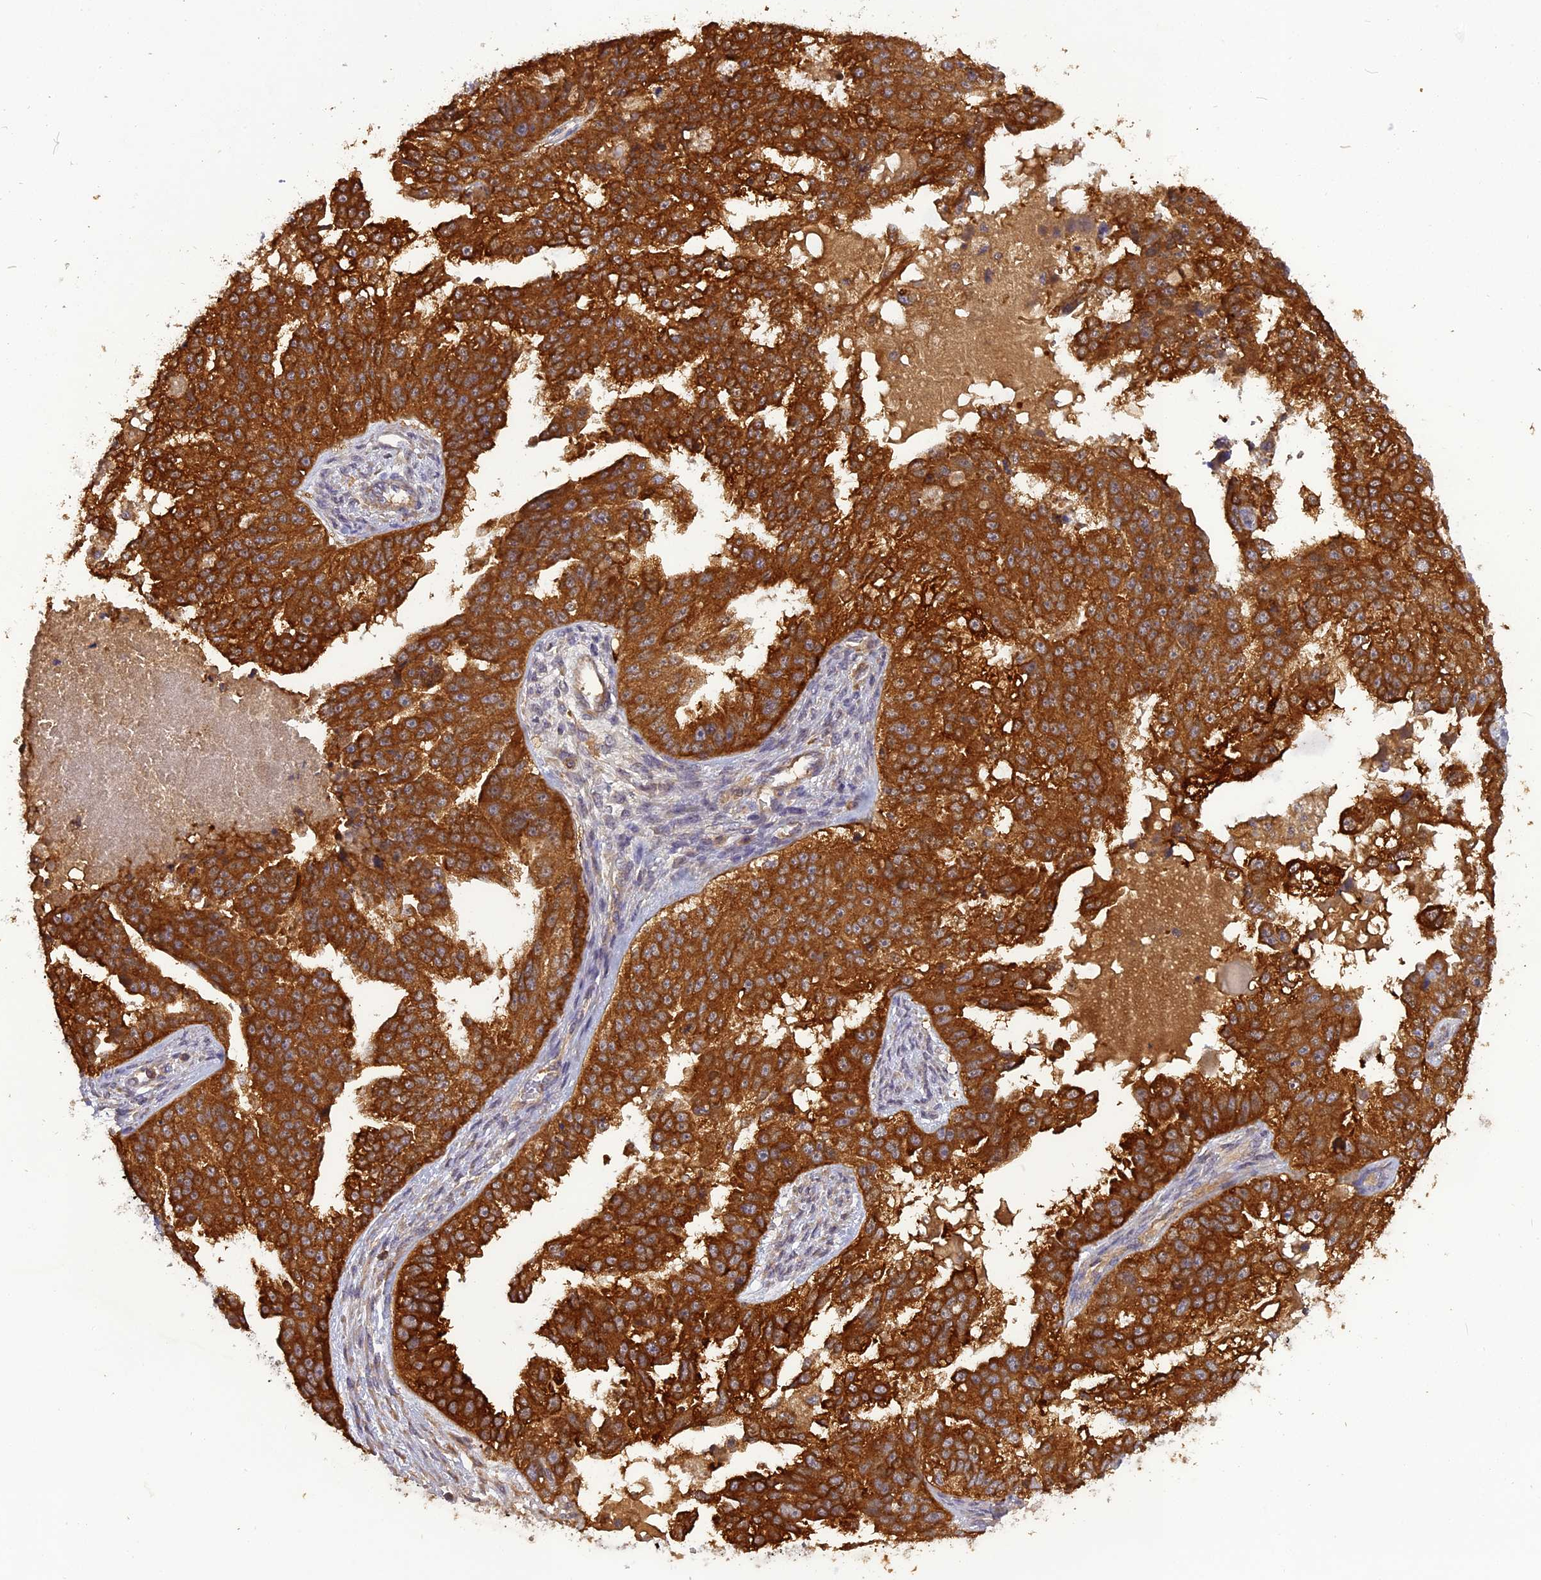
{"staining": {"intensity": "strong", "quantity": ">75%", "location": "cytoplasmic/membranous"}, "tissue": "ovarian cancer", "cell_type": "Tumor cells", "image_type": "cancer", "snomed": [{"axis": "morphology", "description": "Cystadenocarcinoma, serous, NOS"}, {"axis": "topography", "description": "Ovary"}], "caption": "Immunohistochemical staining of serous cystadenocarcinoma (ovarian) demonstrates high levels of strong cytoplasmic/membranous protein staining in about >75% of tumor cells. Immunohistochemistry stains the protein in brown and the nuclei are stained blue.", "gene": "STOML1", "patient": {"sex": "female", "age": 58}}